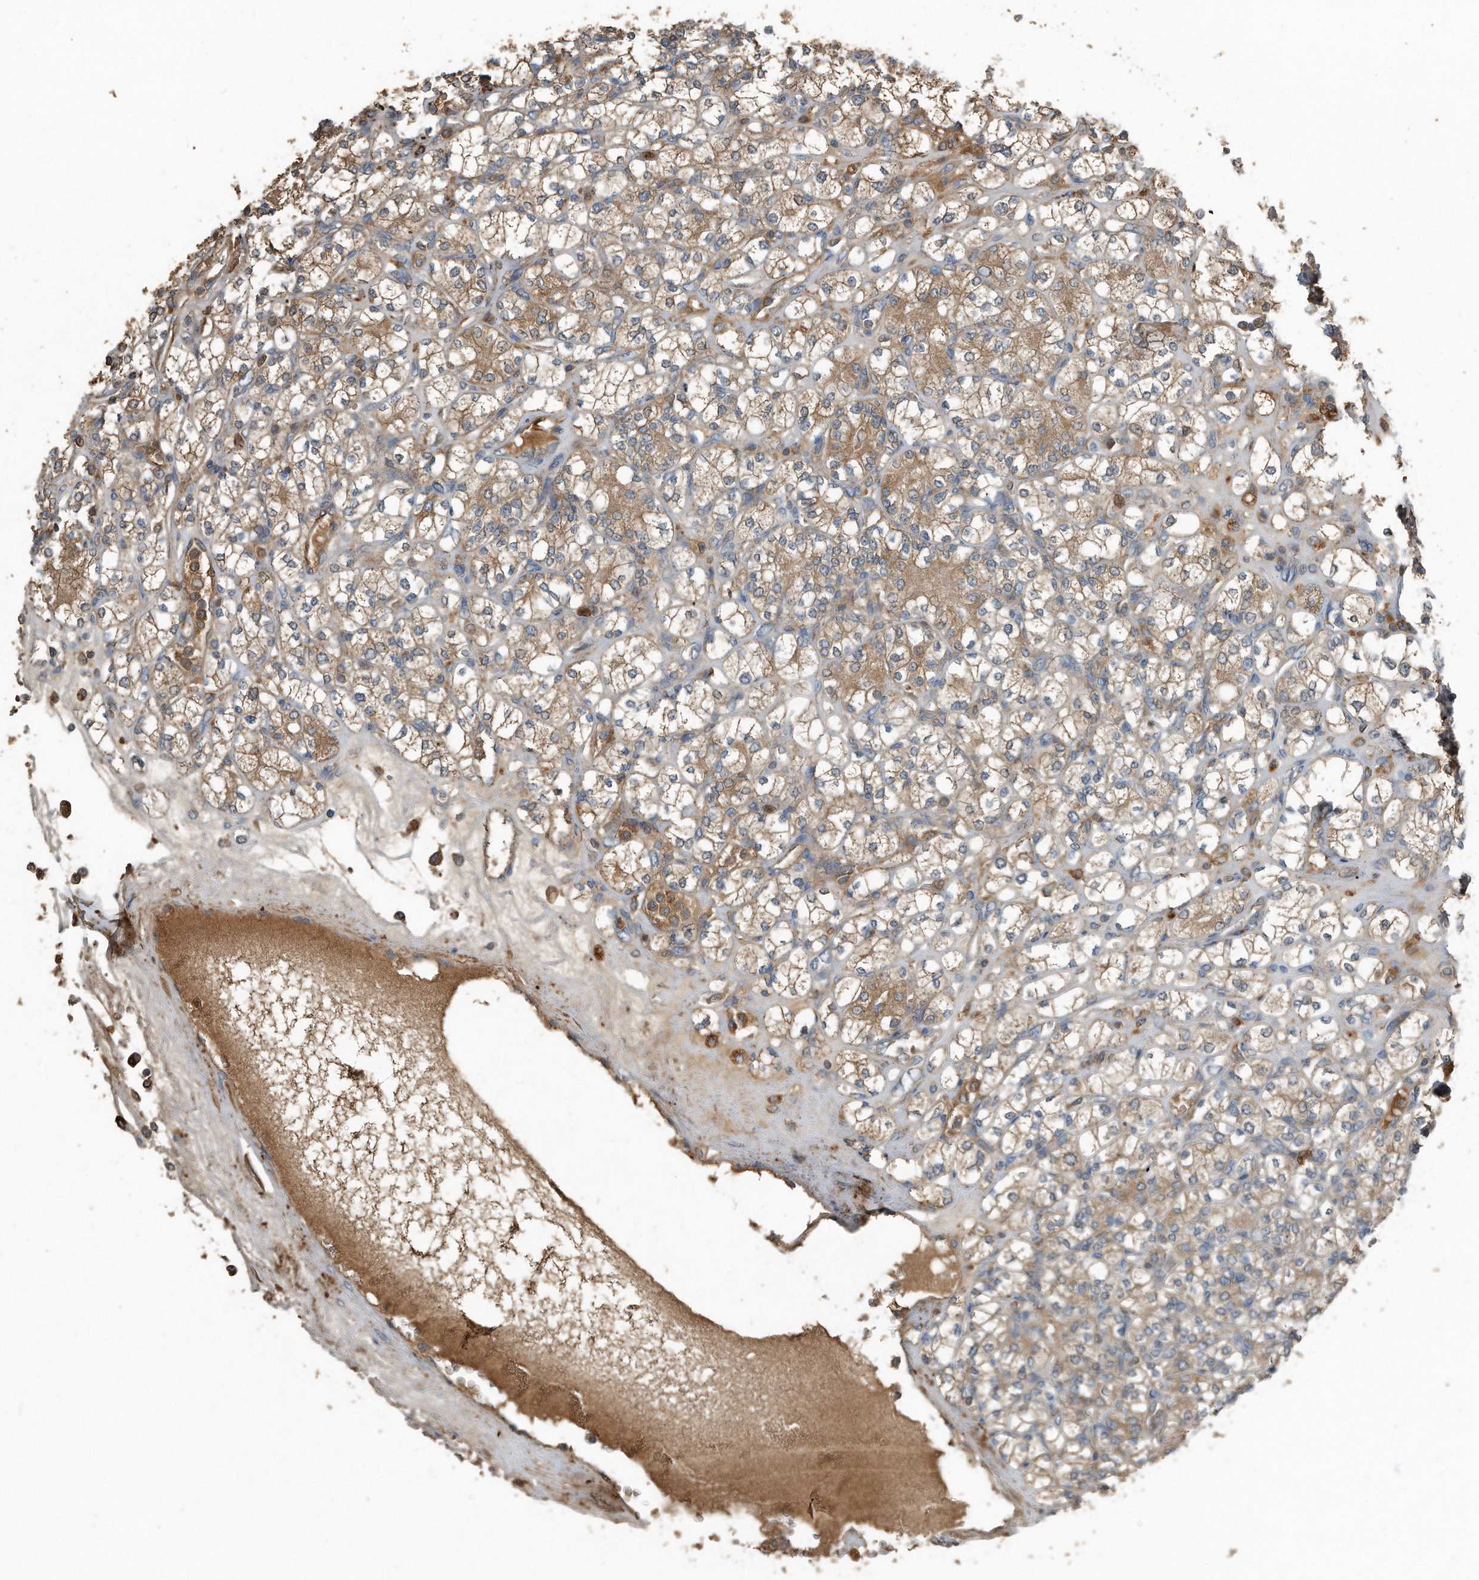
{"staining": {"intensity": "moderate", "quantity": ">75%", "location": "cytoplasmic/membranous"}, "tissue": "renal cancer", "cell_type": "Tumor cells", "image_type": "cancer", "snomed": [{"axis": "morphology", "description": "Adenocarcinoma, NOS"}, {"axis": "topography", "description": "Kidney"}], "caption": "DAB (3,3'-diaminobenzidine) immunohistochemical staining of renal adenocarcinoma shows moderate cytoplasmic/membranous protein positivity in approximately >75% of tumor cells.", "gene": "C9", "patient": {"sex": "male", "age": 77}}